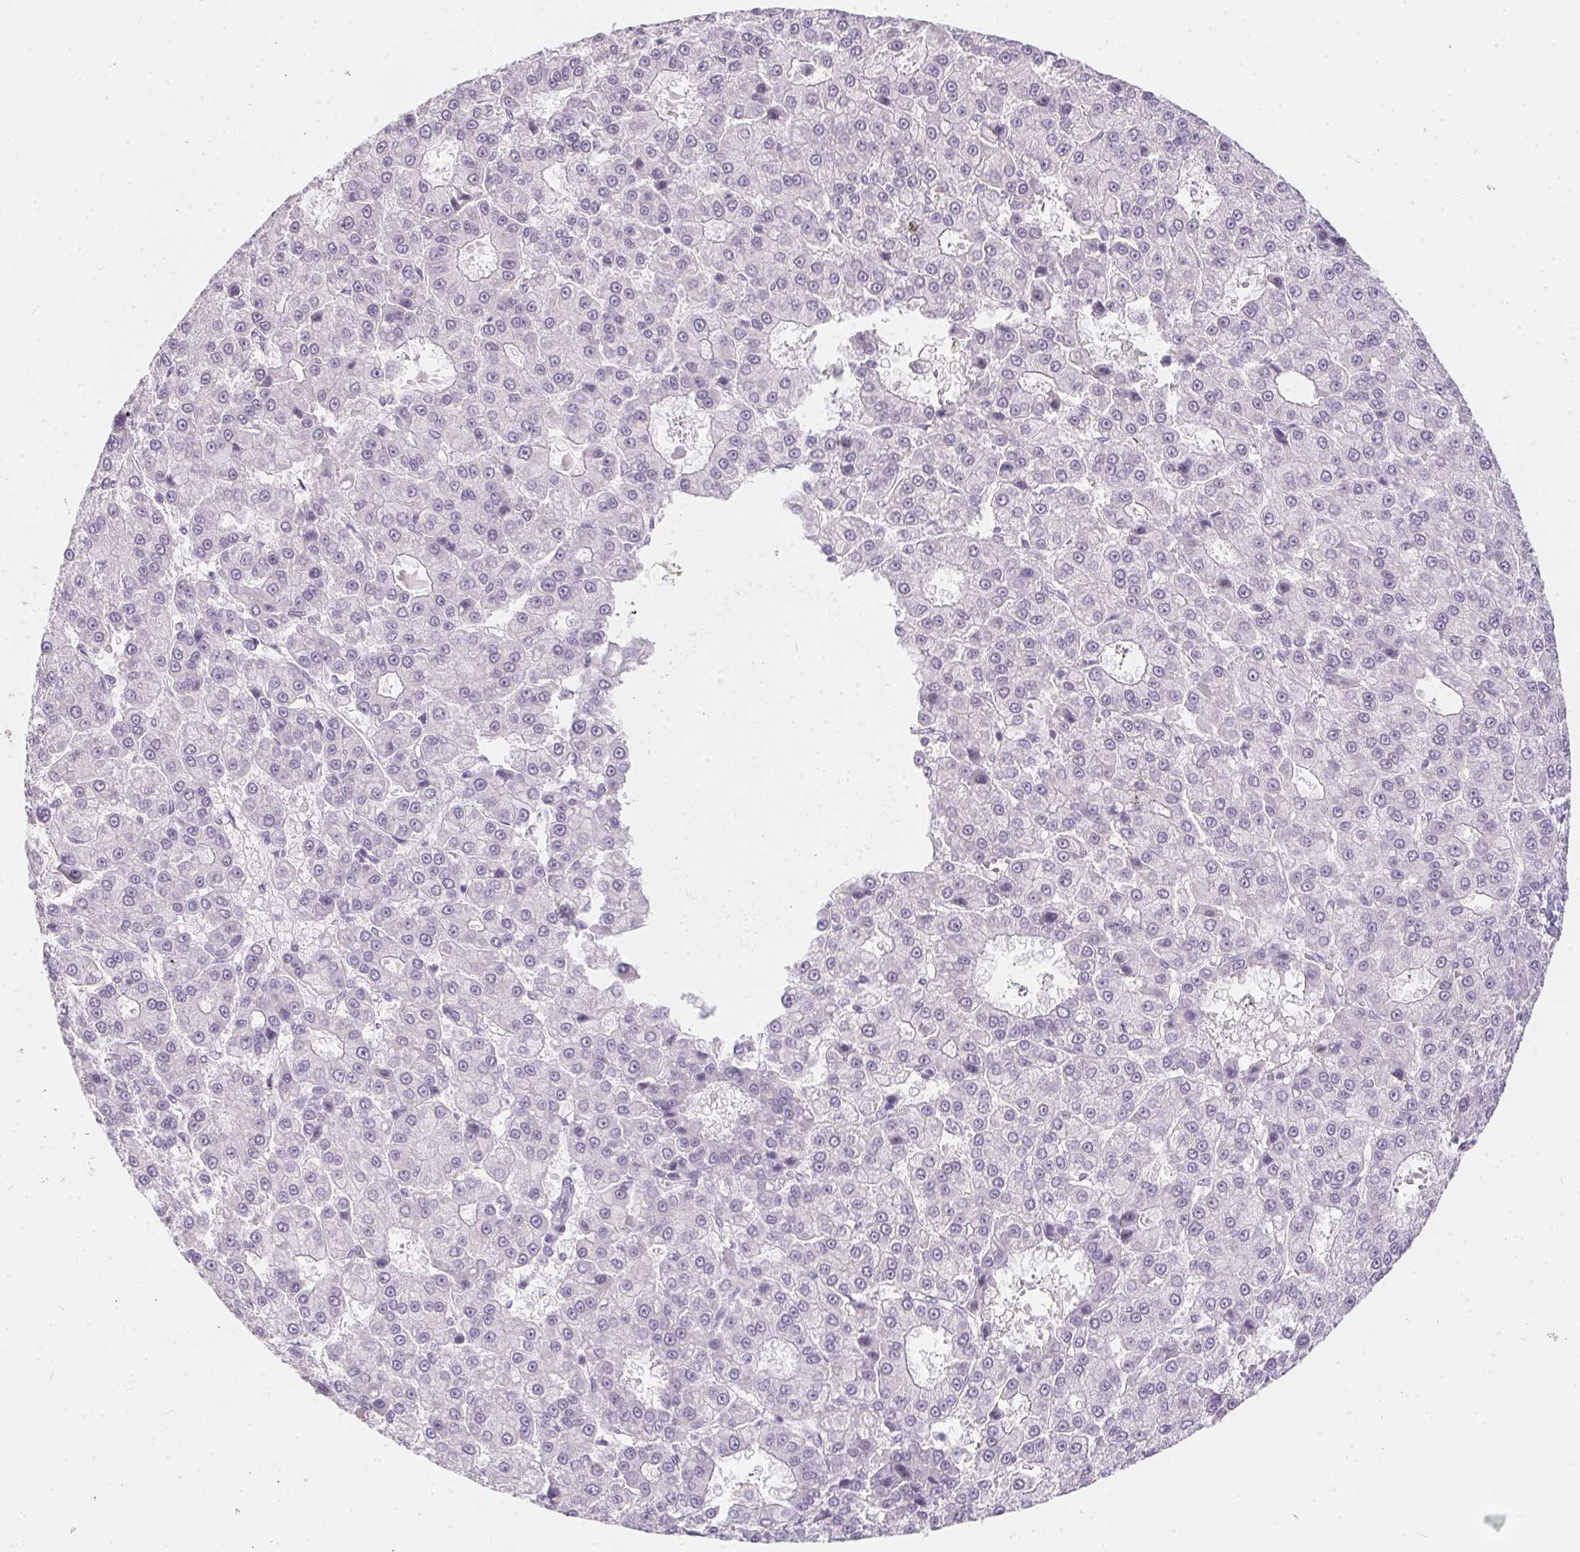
{"staining": {"intensity": "negative", "quantity": "none", "location": "none"}, "tissue": "liver cancer", "cell_type": "Tumor cells", "image_type": "cancer", "snomed": [{"axis": "morphology", "description": "Carcinoma, Hepatocellular, NOS"}, {"axis": "topography", "description": "Liver"}], "caption": "The photomicrograph displays no significant positivity in tumor cells of liver cancer. (Immunohistochemistry (ihc), brightfield microscopy, high magnification).", "gene": "MORC1", "patient": {"sex": "male", "age": 70}}